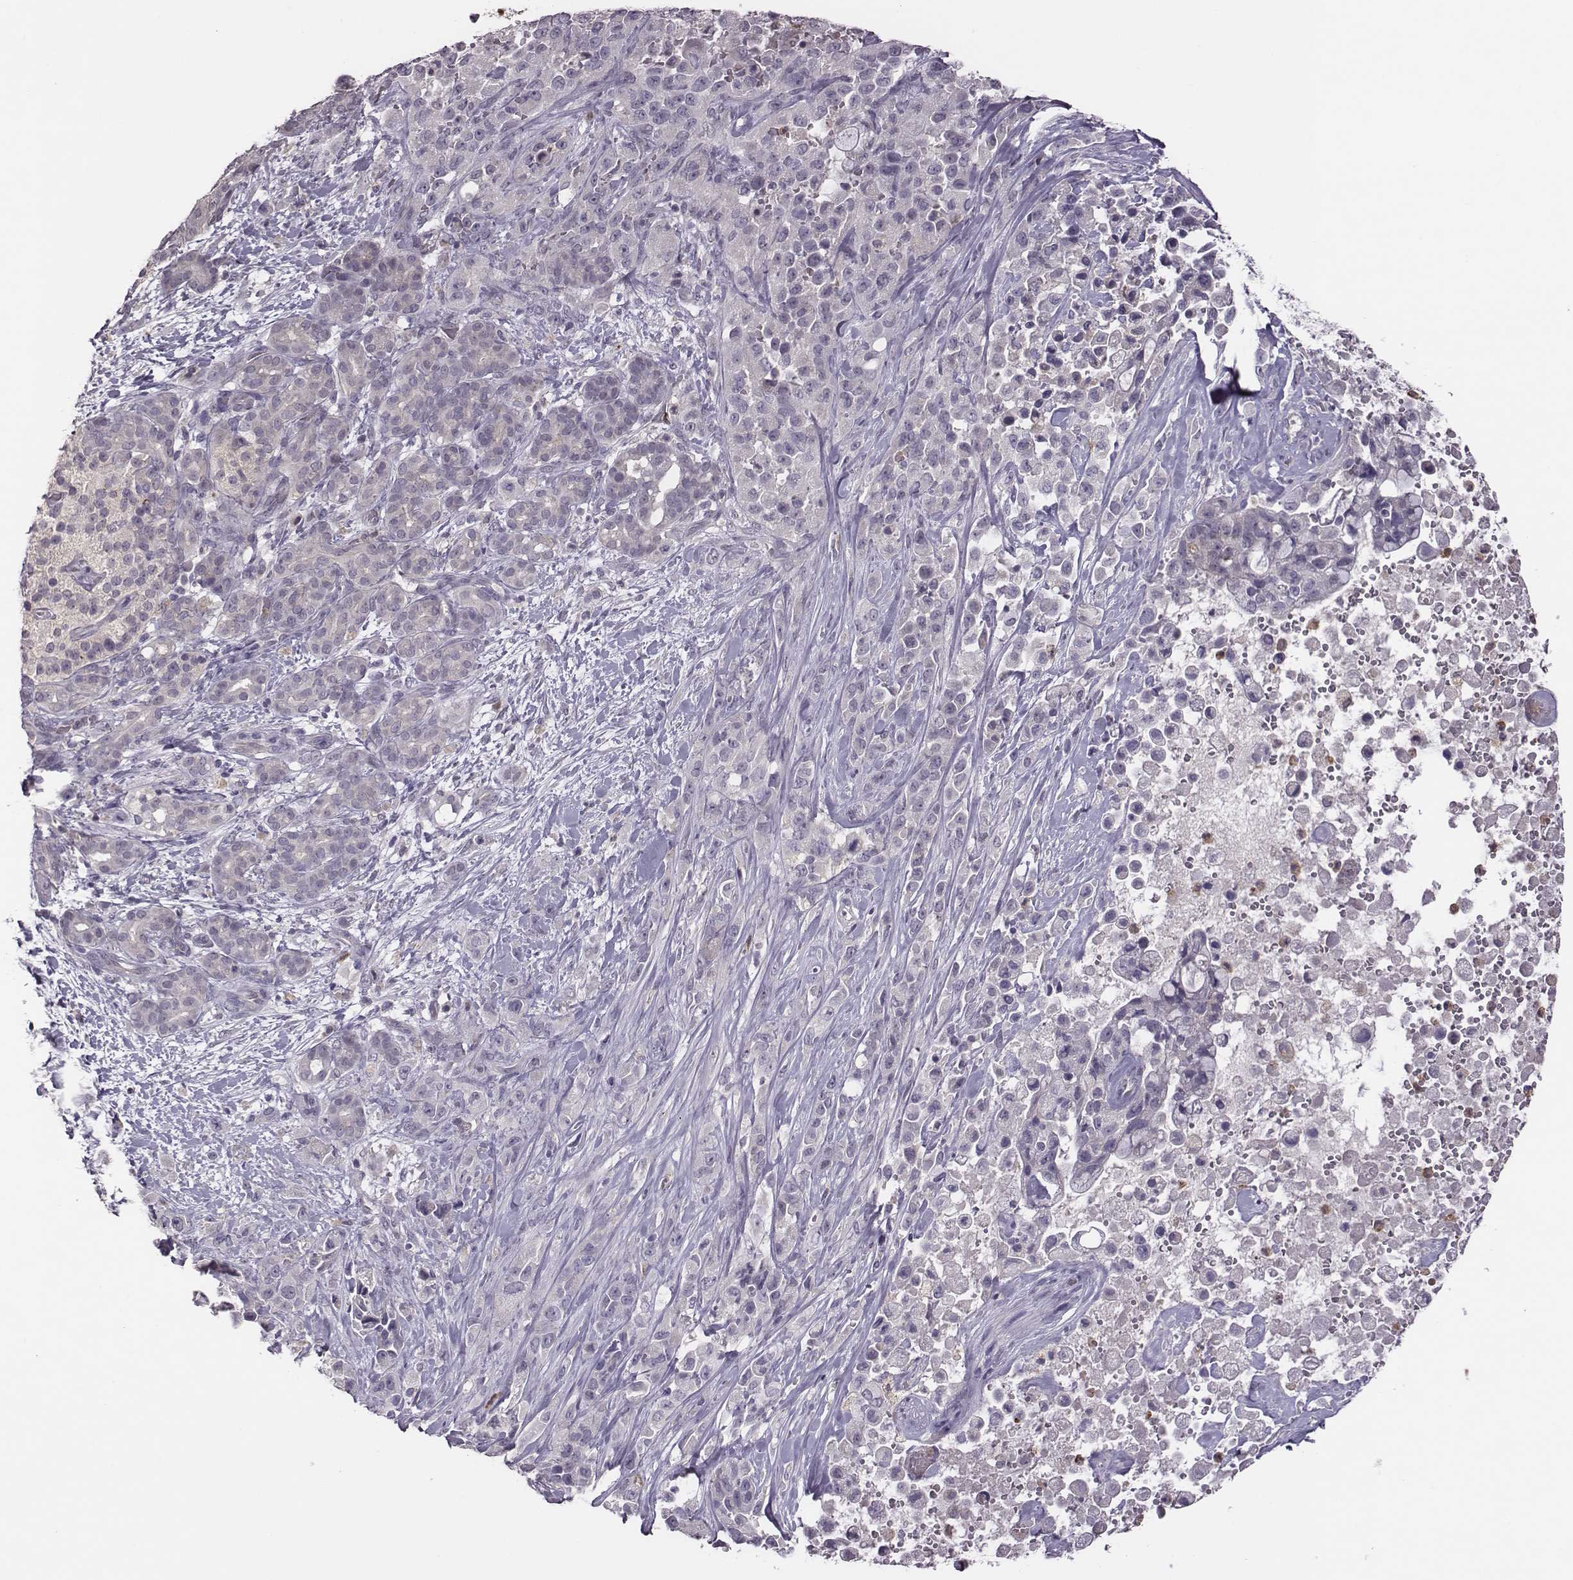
{"staining": {"intensity": "negative", "quantity": "none", "location": "none"}, "tissue": "pancreatic cancer", "cell_type": "Tumor cells", "image_type": "cancer", "snomed": [{"axis": "morphology", "description": "Adenocarcinoma, NOS"}, {"axis": "topography", "description": "Pancreas"}], "caption": "IHC photomicrograph of human pancreatic cancer stained for a protein (brown), which shows no expression in tumor cells.", "gene": "KMO", "patient": {"sex": "male", "age": 44}}